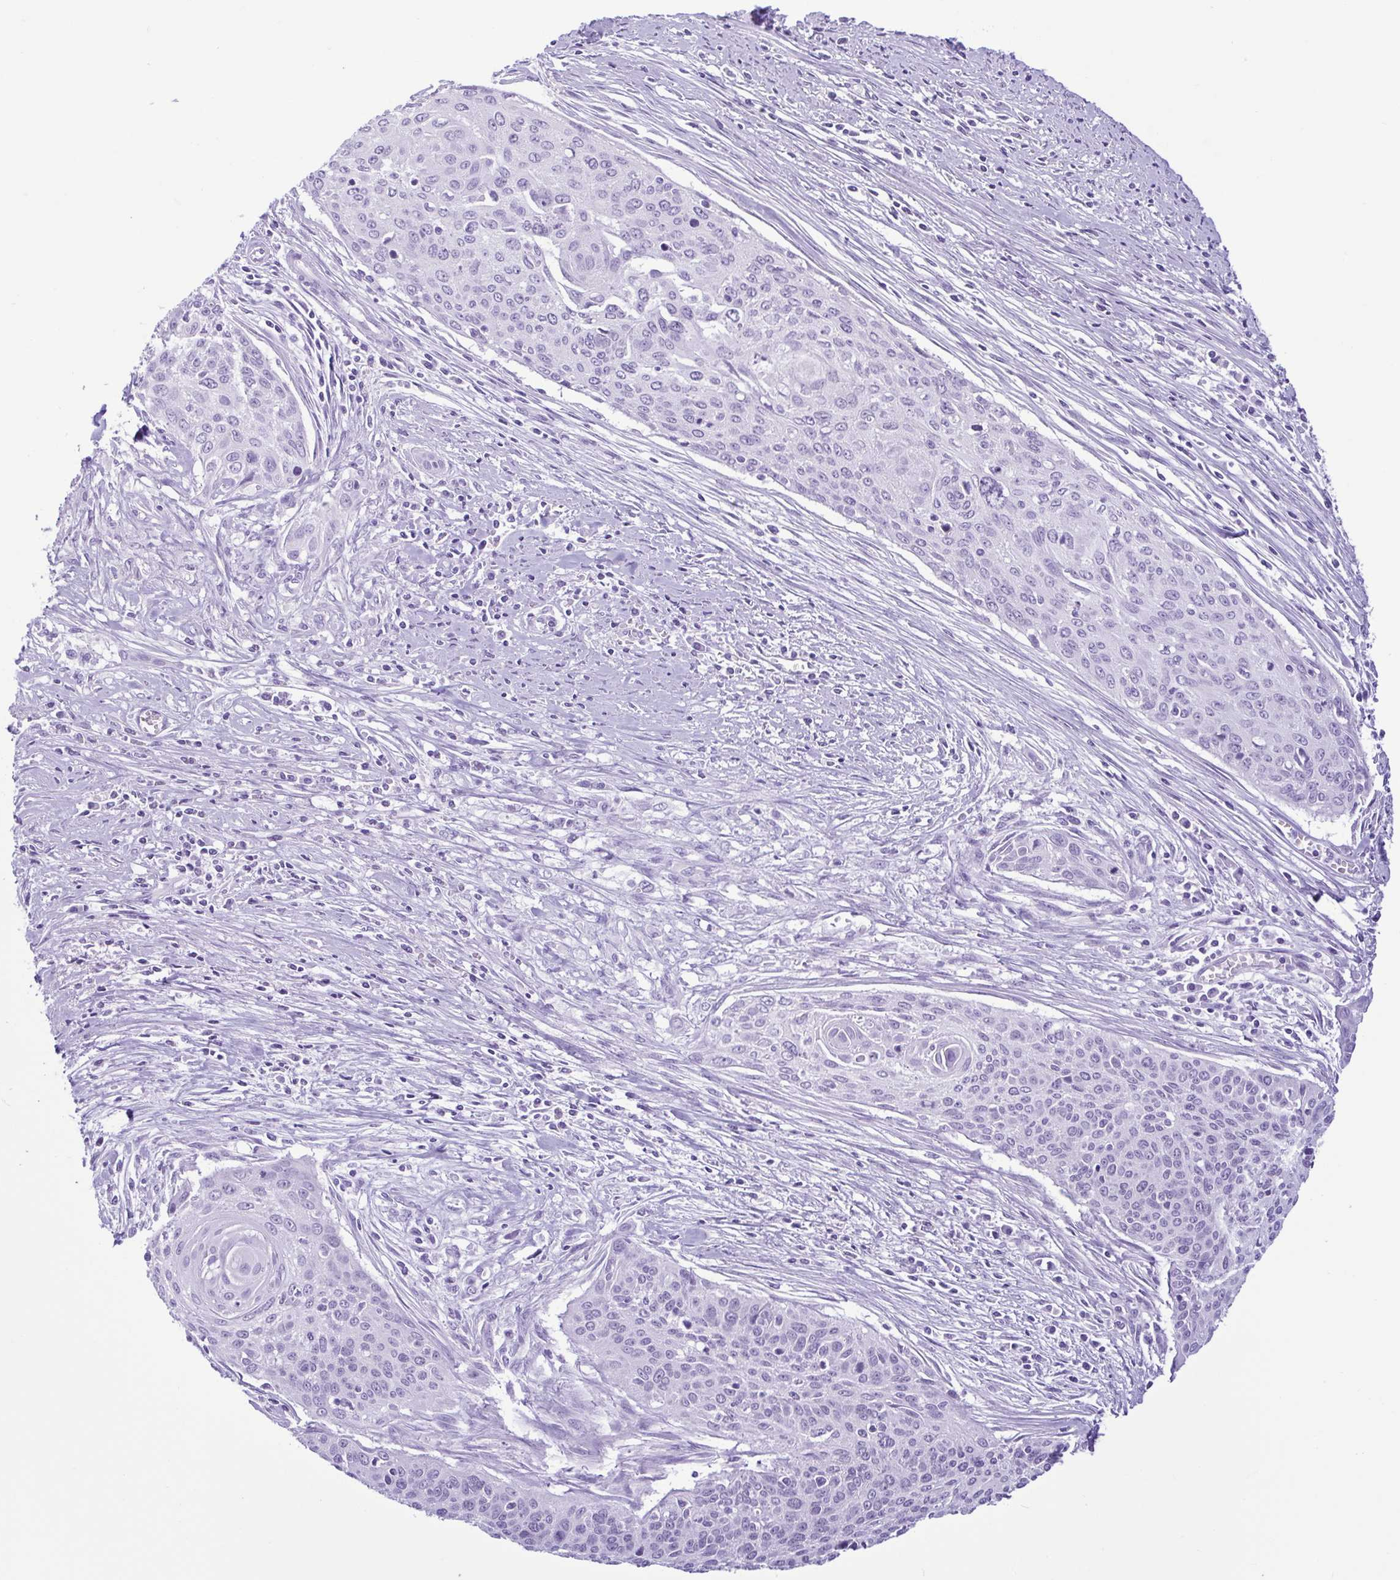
{"staining": {"intensity": "negative", "quantity": "none", "location": "none"}, "tissue": "cervical cancer", "cell_type": "Tumor cells", "image_type": "cancer", "snomed": [{"axis": "morphology", "description": "Squamous cell carcinoma, NOS"}, {"axis": "topography", "description": "Cervix"}], "caption": "IHC image of squamous cell carcinoma (cervical) stained for a protein (brown), which shows no expression in tumor cells.", "gene": "SPATA16", "patient": {"sex": "female", "age": 55}}